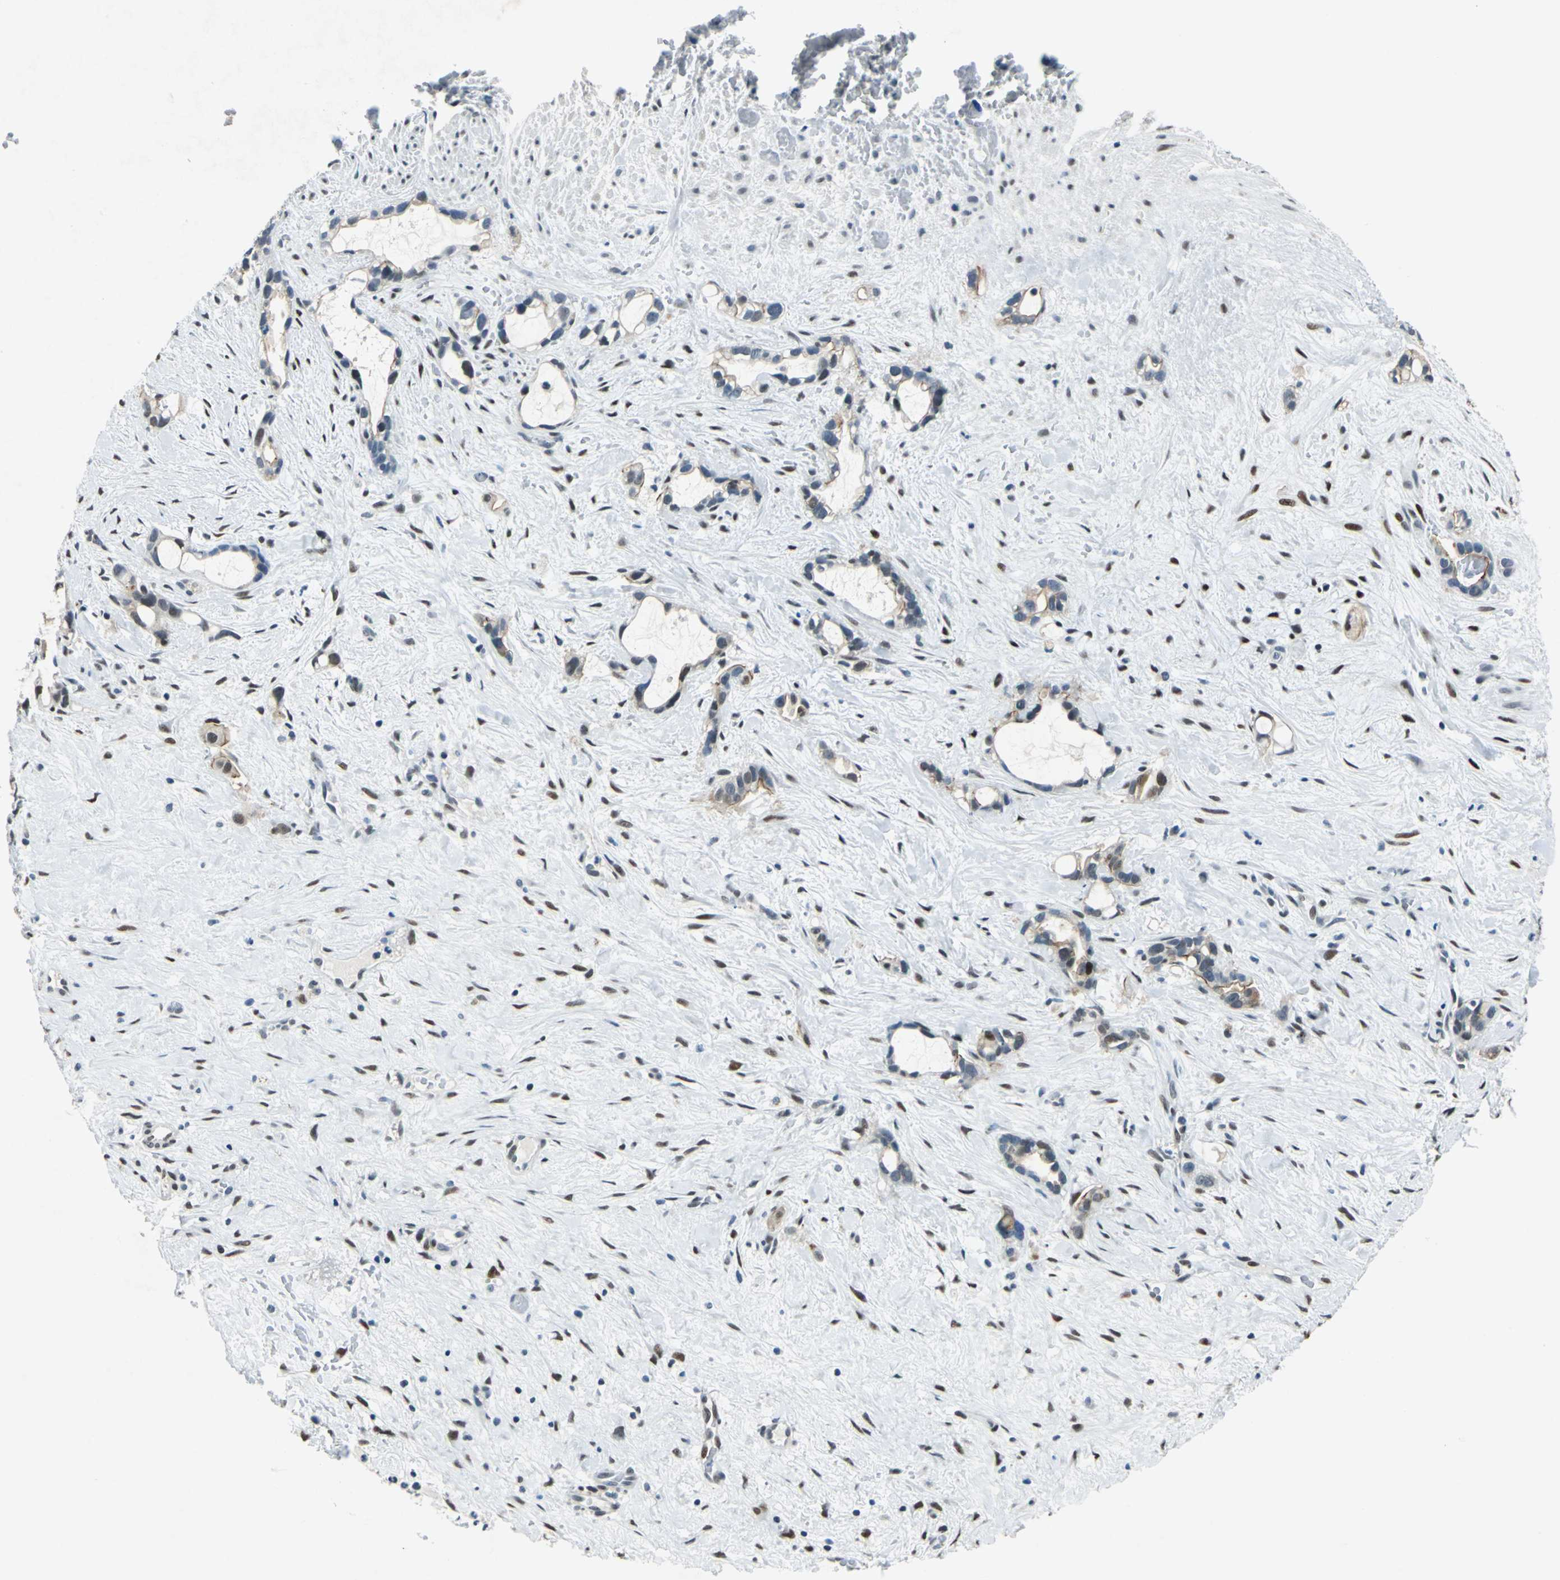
{"staining": {"intensity": "moderate", "quantity": "<25%", "location": "cytoplasmic/membranous,nuclear"}, "tissue": "liver cancer", "cell_type": "Tumor cells", "image_type": "cancer", "snomed": [{"axis": "morphology", "description": "Cholangiocarcinoma"}, {"axis": "topography", "description": "Liver"}], "caption": "Cholangiocarcinoma (liver) tissue shows moderate cytoplasmic/membranous and nuclear staining in approximately <25% of tumor cells, visualized by immunohistochemistry.", "gene": "HCFC2", "patient": {"sex": "female", "age": 65}}